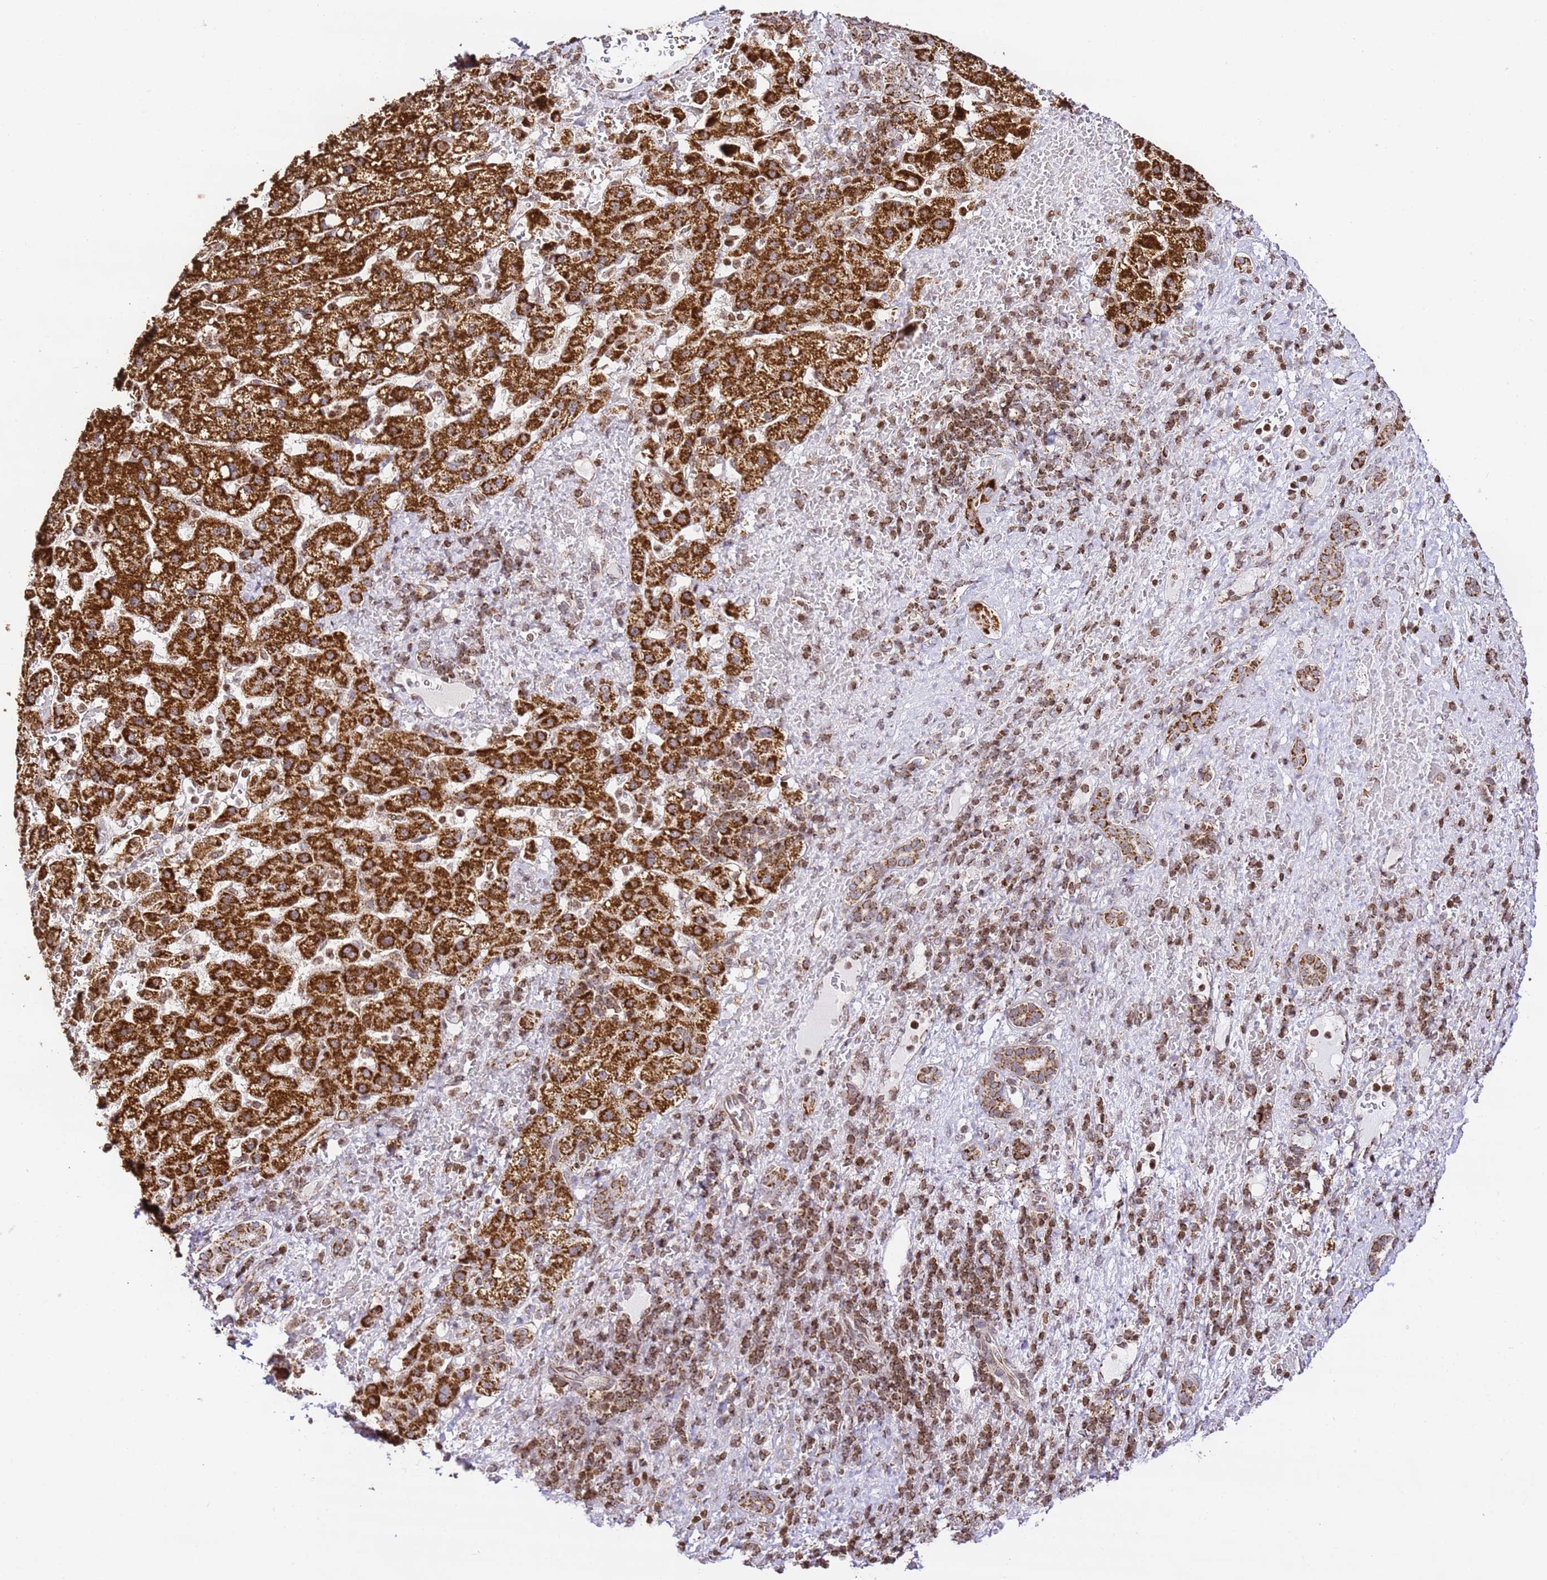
{"staining": {"intensity": "strong", "quantity": ">75%", "location": "cytoplasmic/membranous"}, "tissue": "liver cancer", "cell_type": "Tumor cells", "image_type": "cancer", "snomed": [{"axis": "morphology", "description": "Normal tissue, NOS"}, {"axis": "morphology", "description": "Carcinoma, Hepatocellular, NOS"}, {"axis": "topography", "description": "Liver"}], "caption": "The photomicrograph exhibits a brown stain indicating the presence of a protein in the cytoplasmic/membranous of tumor cells in liver cancer (hepatocellular carcinoma).", "gene": "HSPE1", "patient": {"sex": "male", "age": 57}}